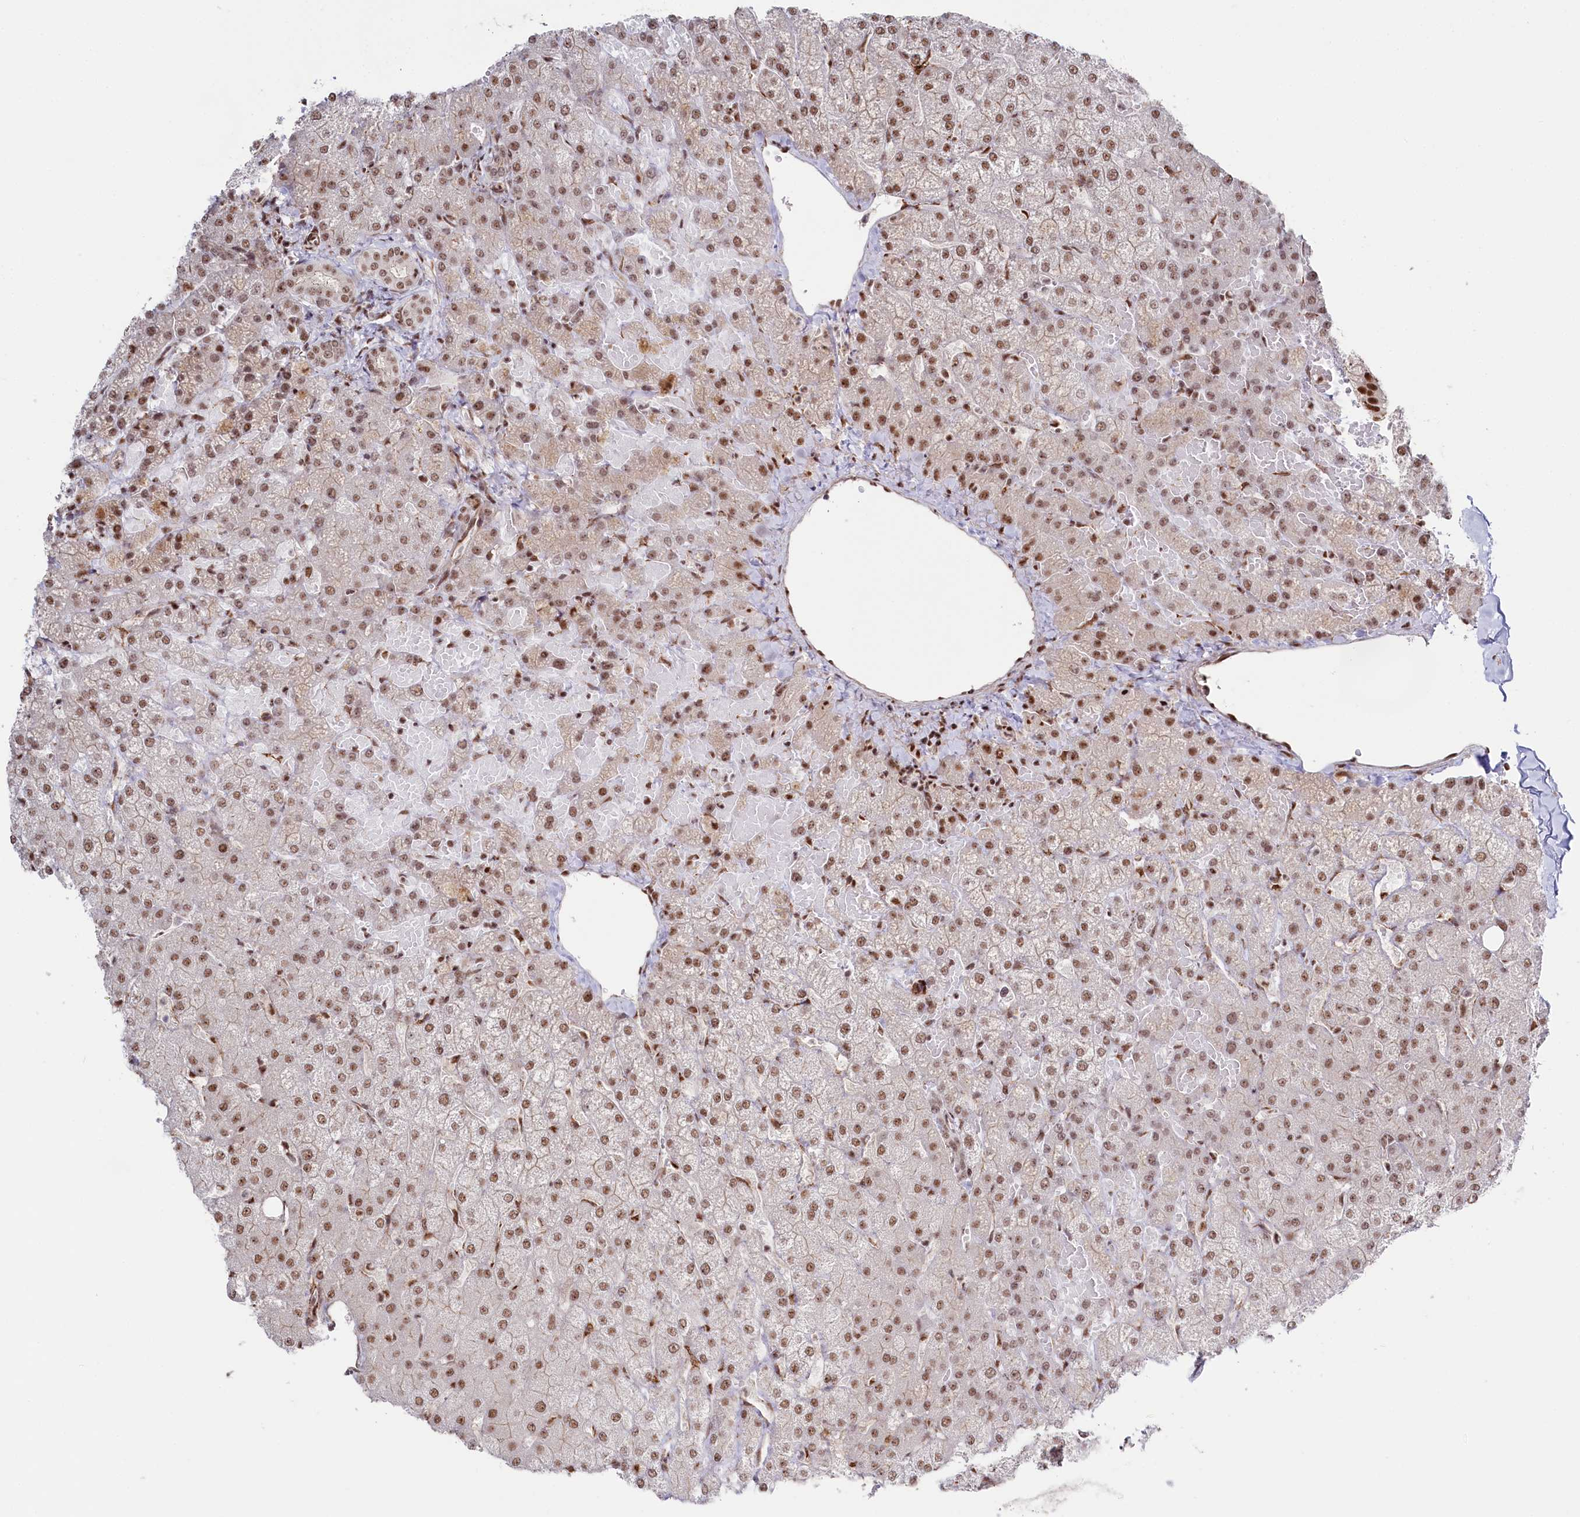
{"staining": {"intensity": "moderate", "quantity": ">75%", "location": "nuclear"}, "tissue": "liver", "cell_type": "Cholangiocytes", "image_type": "normal", "snomed": [{"axis": "morphology", "description": "Normal tissue, NOS"}, {"axis": "topography", "description": "Liver"}], "caption": "The image shows immunohistochemical staining of unremarkable liver. There is moderate nuclear expression is present in about >75% of cholangiocytes.", "gene": "POLR2H", "patient": {"sex": "female", "age": 54}}